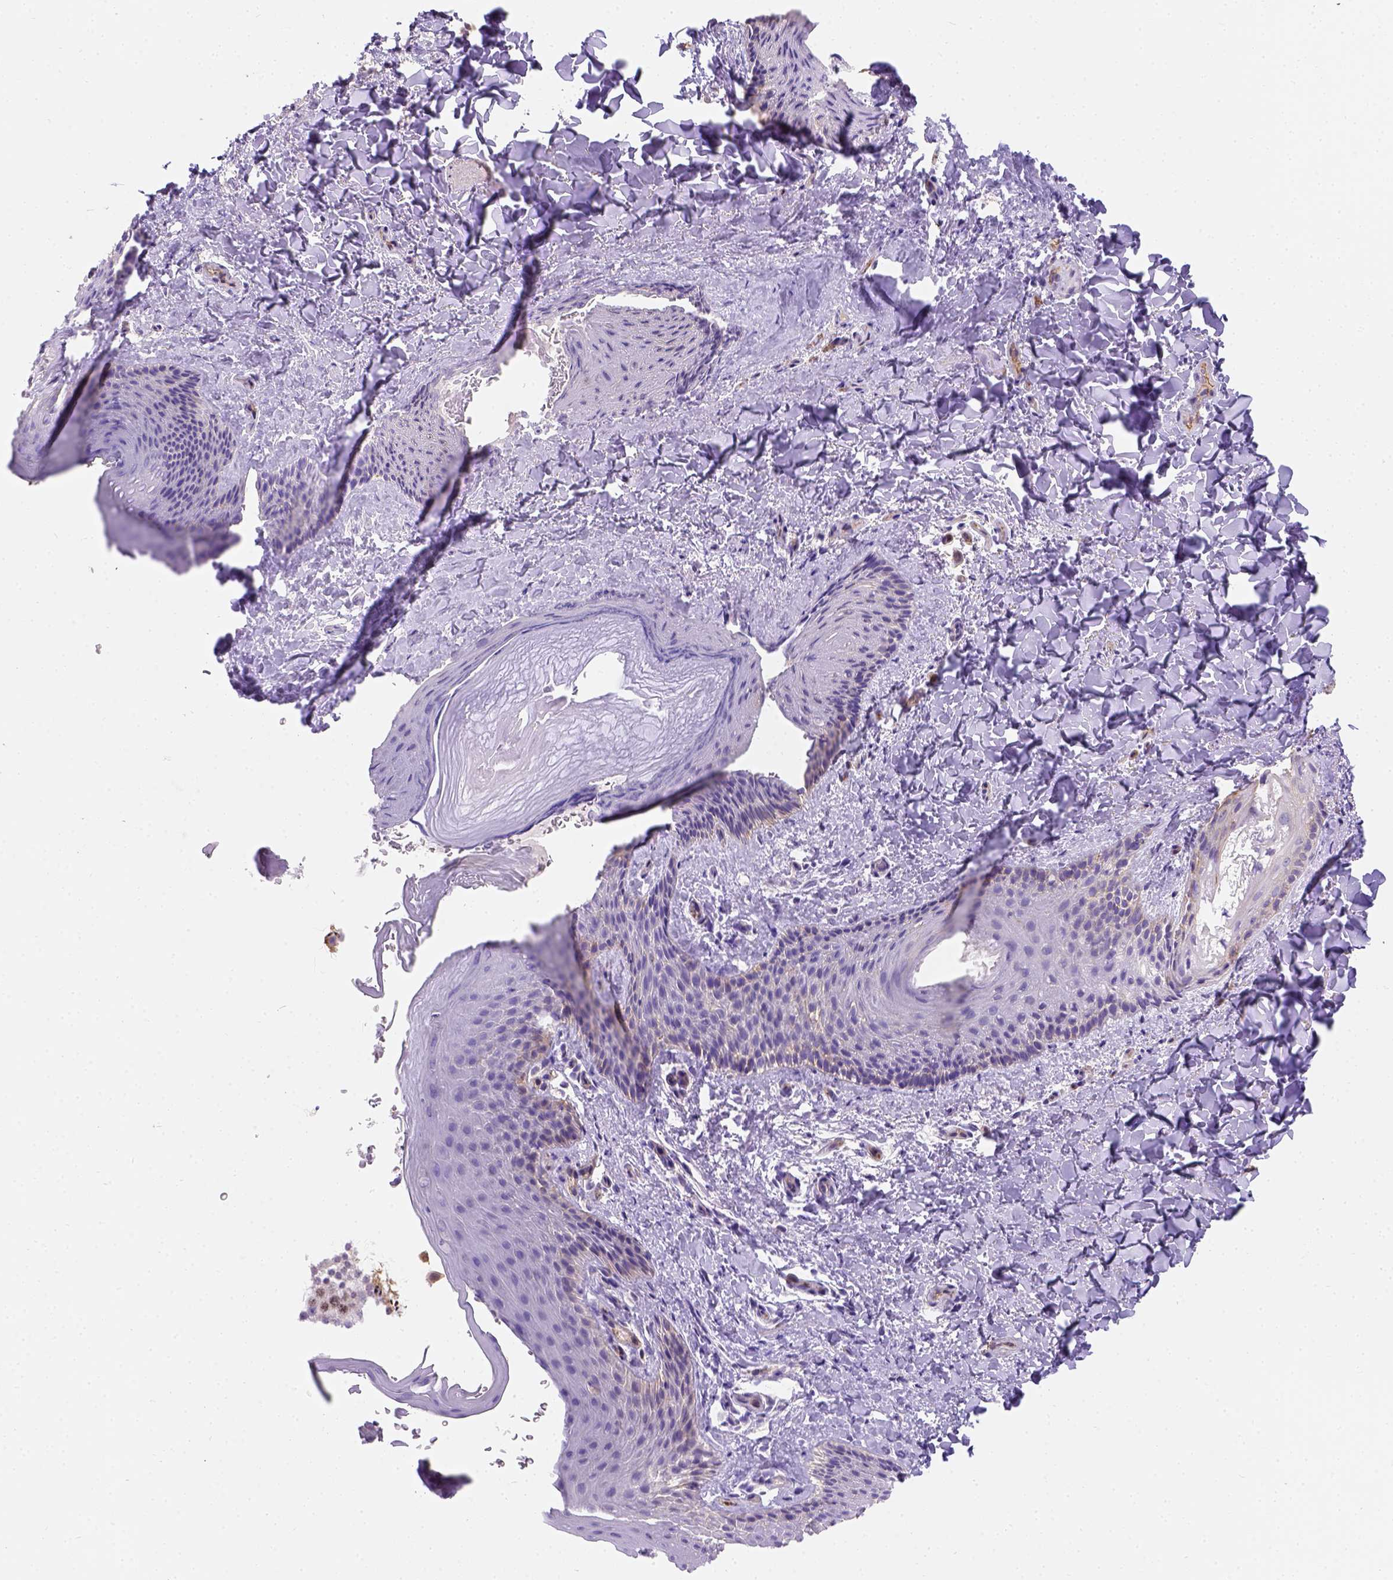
{"staining": {"intensity": "weak", "quantity": "<25%", "location": "cytoplasmic/membranous"}, "tissue": "skin", "cell_type": "Epidermal cells", "image_type": "normal", "snomed": [{"axis": "morphology", "description": "Normal tissue, NOS"}, {"axis": "topography", "description": "Anal"}], "caption": "This is an immunohistochemistry (IHC) histopathology image of benign human skin. There is no staining in epidermal cells.", "gene": "PHF7", "patient": {"sex": "male", "age": 36}}